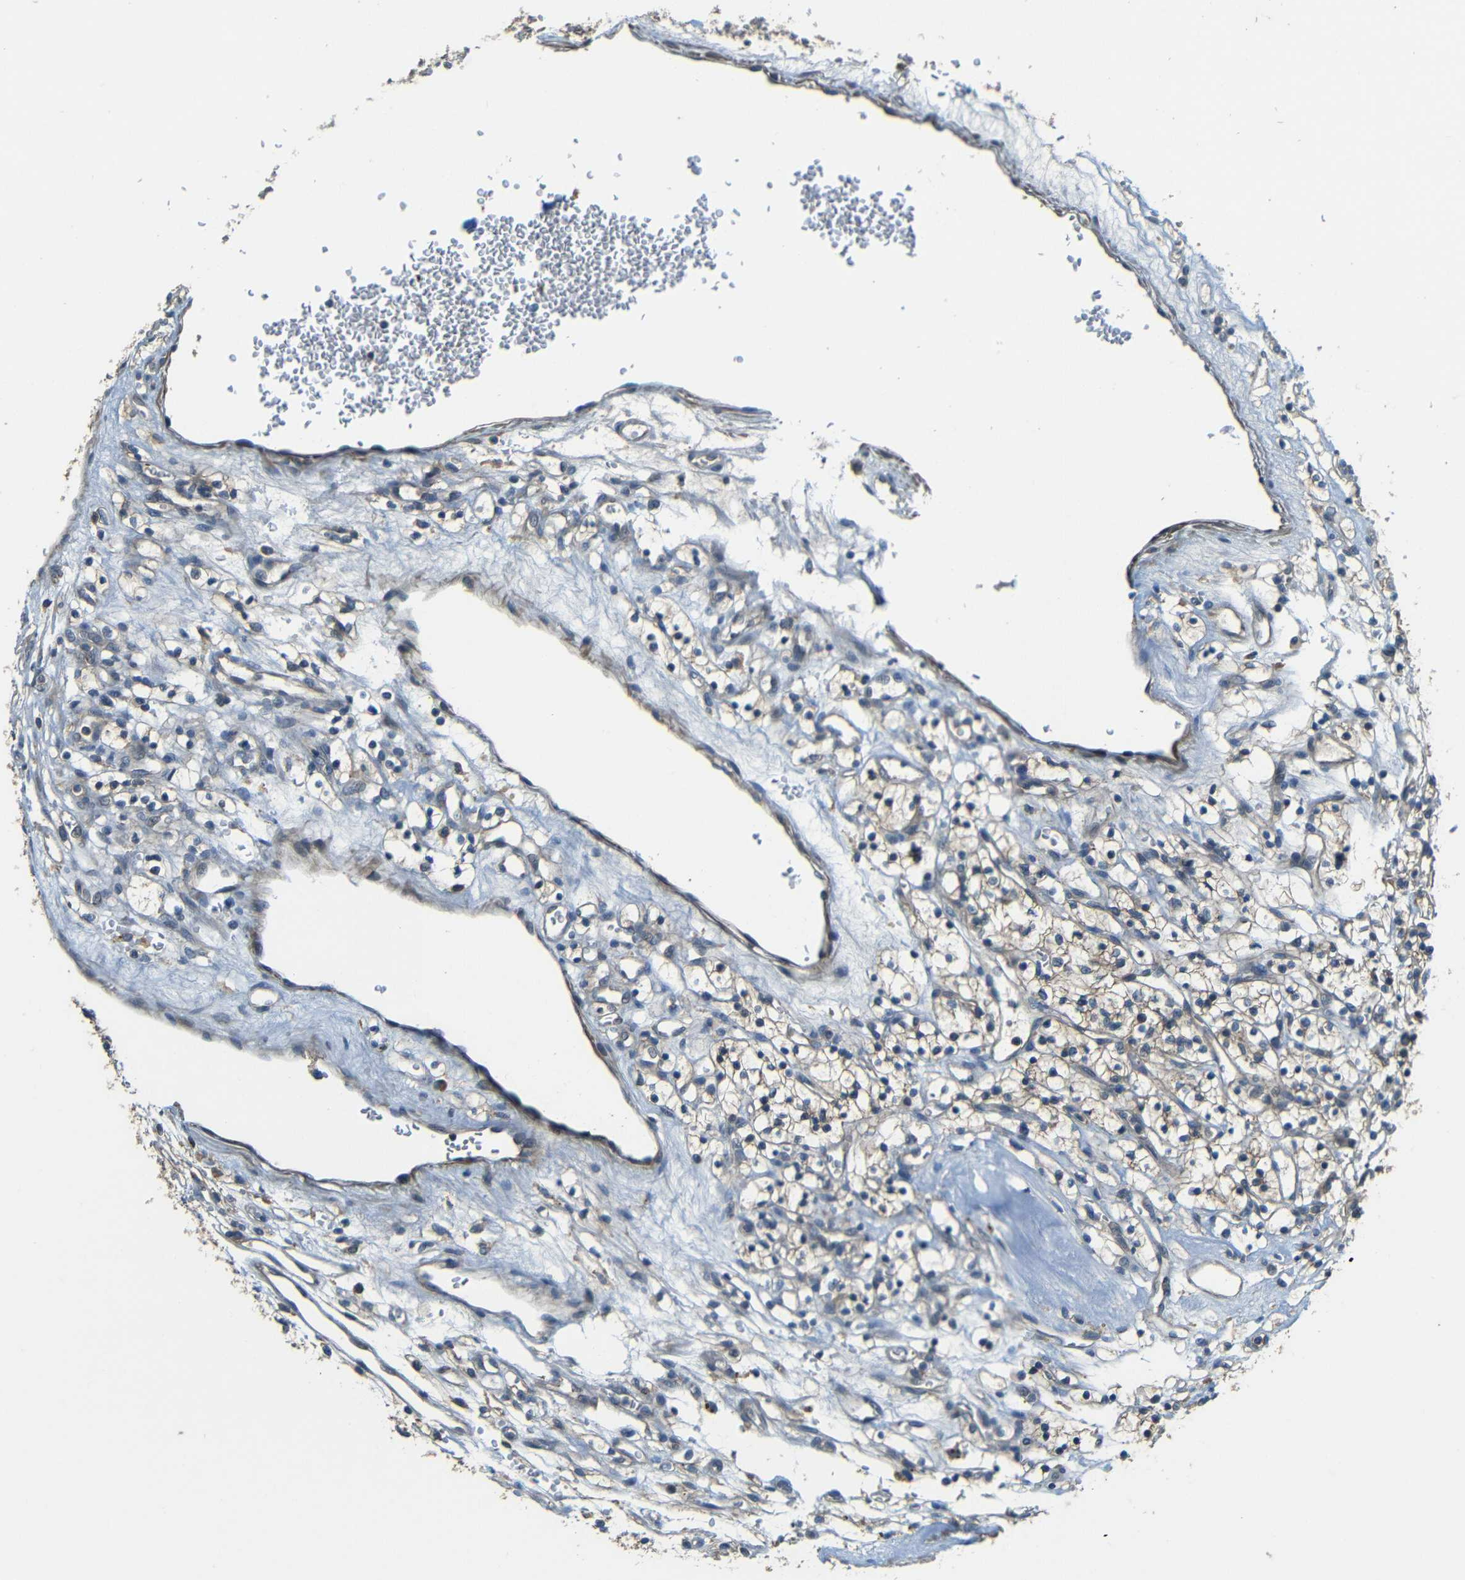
{"staining": {"intensity": "weak", "quantity": ">75%", "location": "cytoplasmic/membranous"}, "tissue": "renal cancer", "cell_type": "Tumor cells", "image_type": "cancer", "snomed": [{"axis": "morphology", "description": "Adenocarcinoma, NOS"}, {"axis": "topography", "description": "Kidney"}], "caption": "Immunohistochemical staining of renal cancer exhibits weak cytoplasmic/membranous protein positivity in approximately >75% of tumor cells. The staining was performed using DAB, with brown indicating positive protein expression. Nuclei are stained blue with hematoxylin.", "gene": "FNDC3A", "patient": {"sex": "female", "age": 57}}